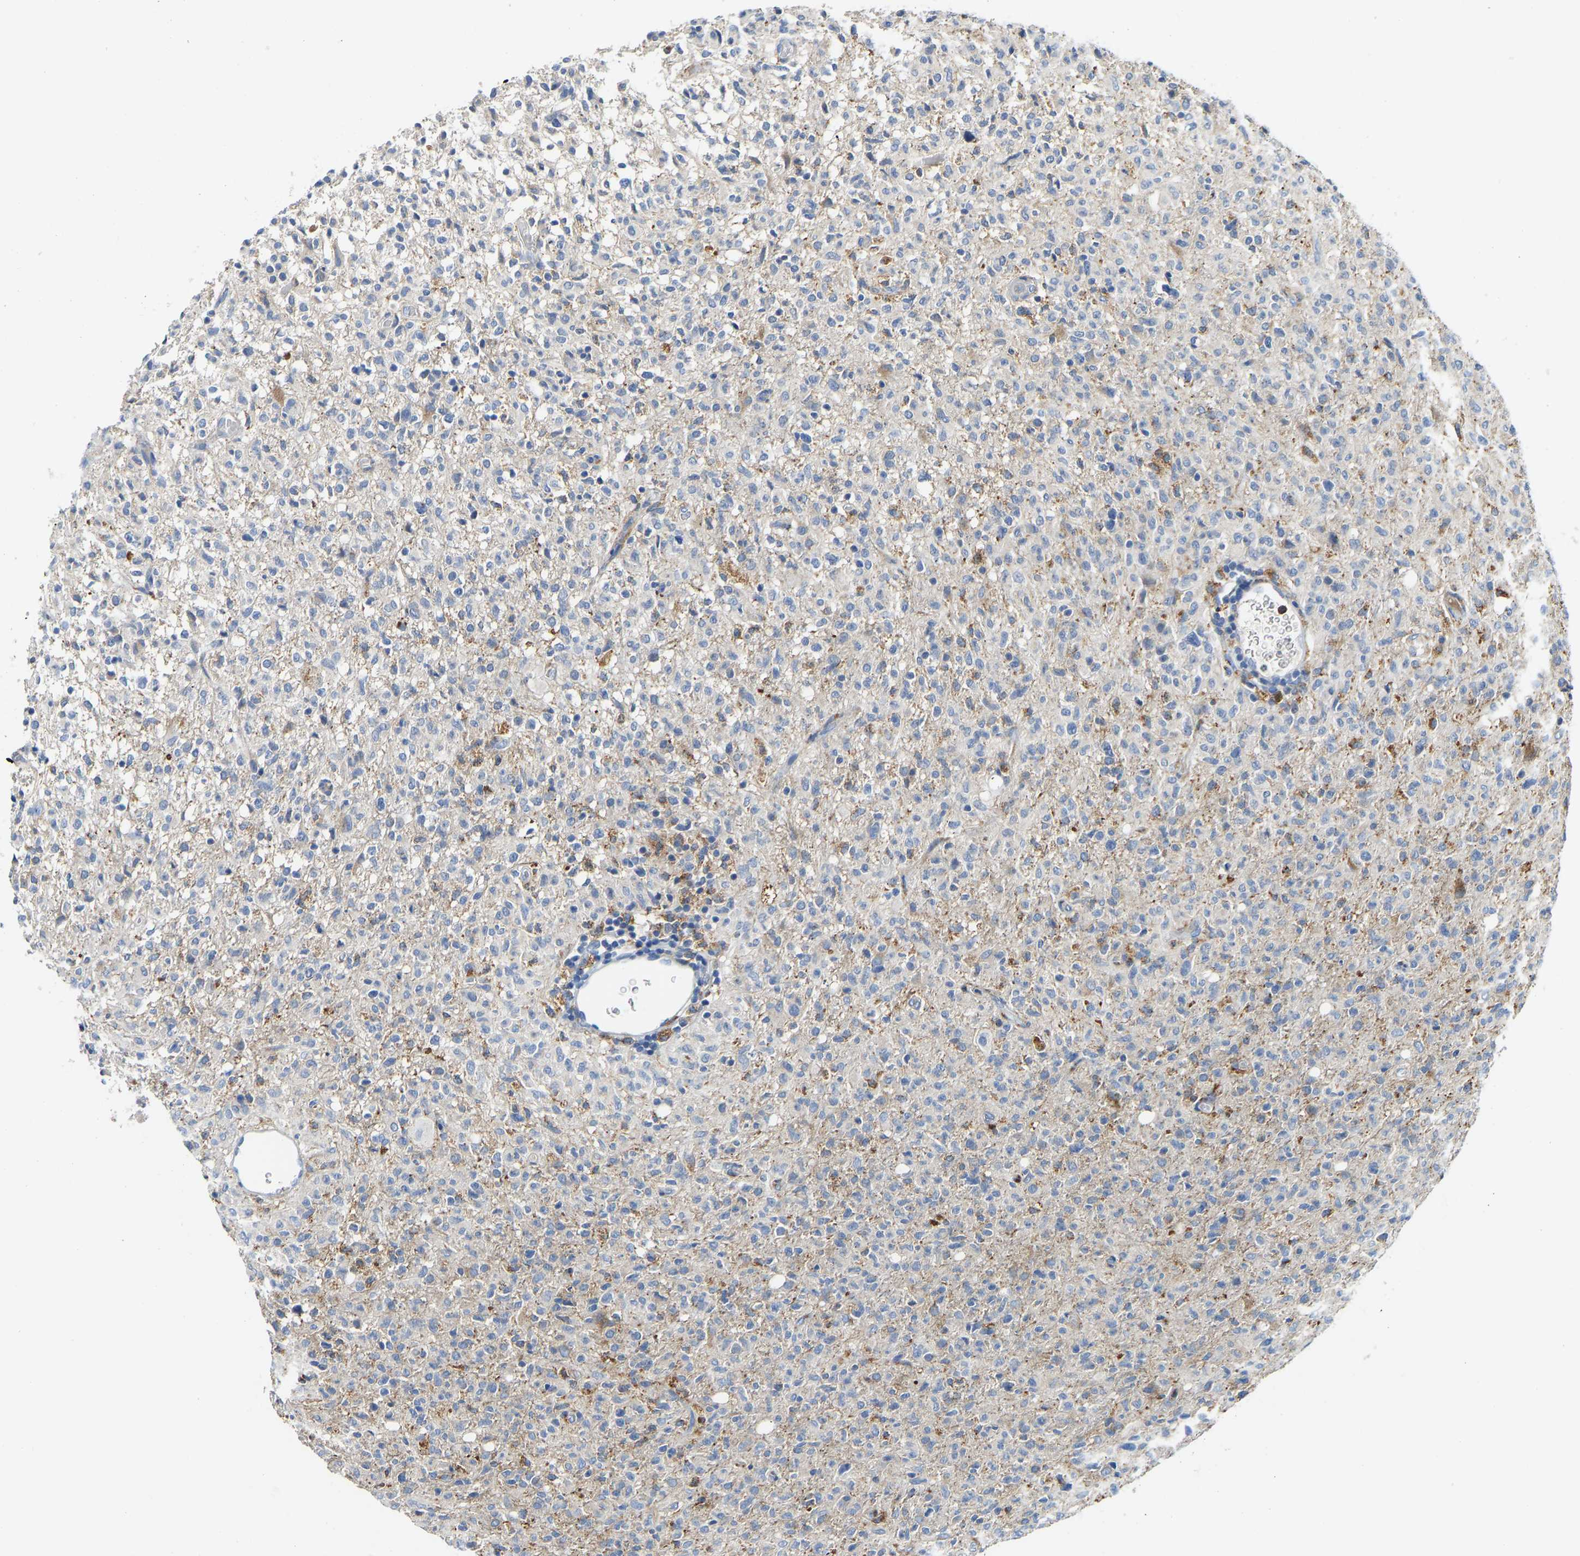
{"staining": {"intensity": "moderate", "quantity": "<25%", "location": "cytoplasmic/membranous"}, "tissue": "glioma", "cell_type": "Tumor cells", "image_type": "cancer", "snomed": [{"axis": "morphology", "description": "Glioma, malignant, High grade"}, {"axis": "topography", "description": "Brain"}], "caption": "Glioma stained with IHC shows moderate cytoplasmic/membranous expression in about <25% of tumor cells.", "gene": "ATP6V1E1", "patient": {"sex": "female", "age": 57}}